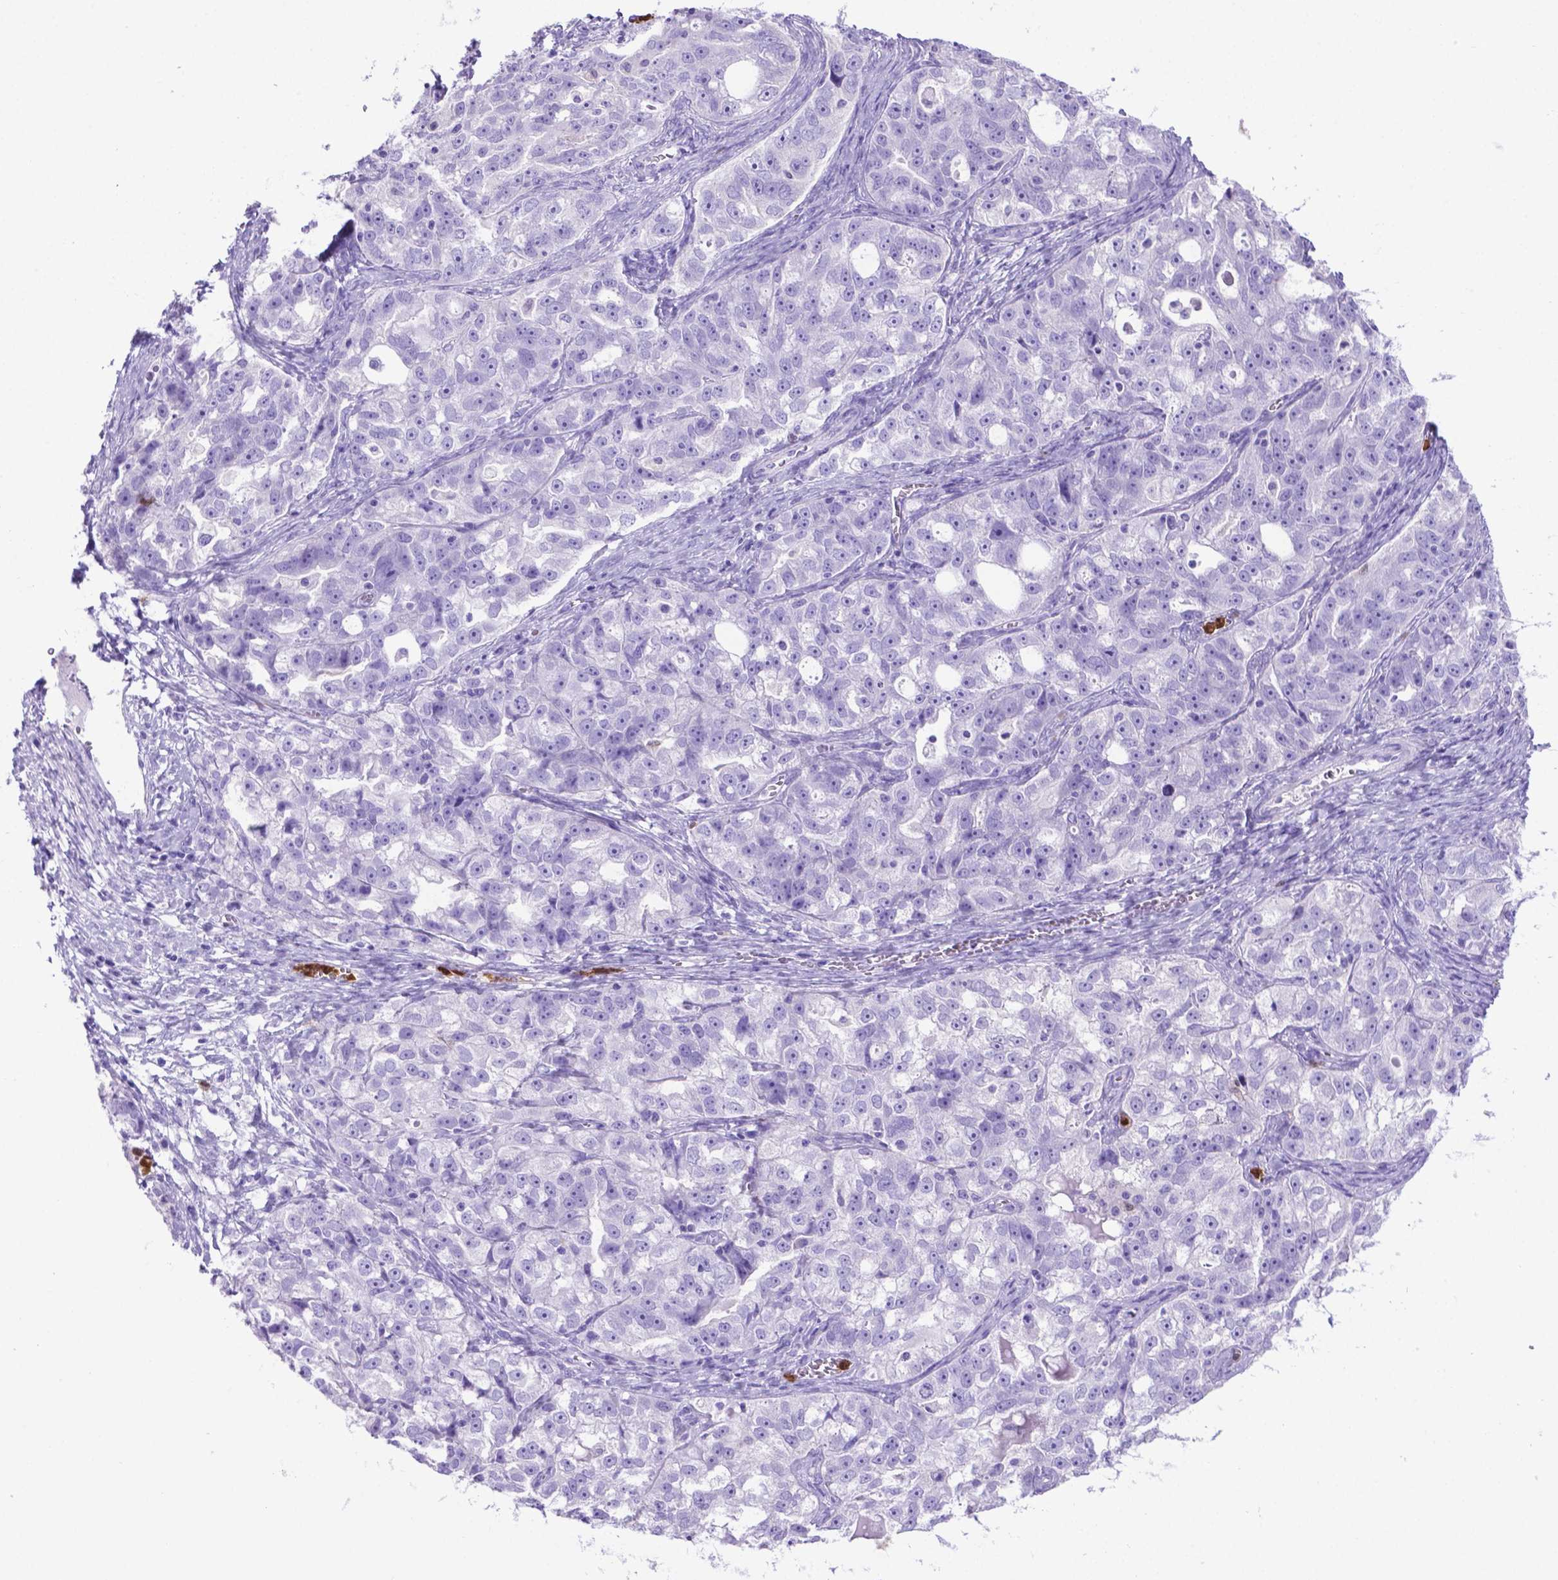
{"staining": {"intensity": "negative", "quantity": "none", "location": "none"}, "tissue": "ovarian cancer", "cell_type": "Tumor cells", "image_type": "cancer", "snomed": [{"axis": "morphology", "description": "Cystadenocarcinoma, serous, NOS"}, {"axis": "topography", "description": "Ovary"}], "caption": "An immunohistochemistry (IHC) histopathology image of ovarian cancer is shown. There is no staining in tumor cells of ovarian cancer.", "gene": "LZTR1", "patient": {"sex": "female", "age": 51}}